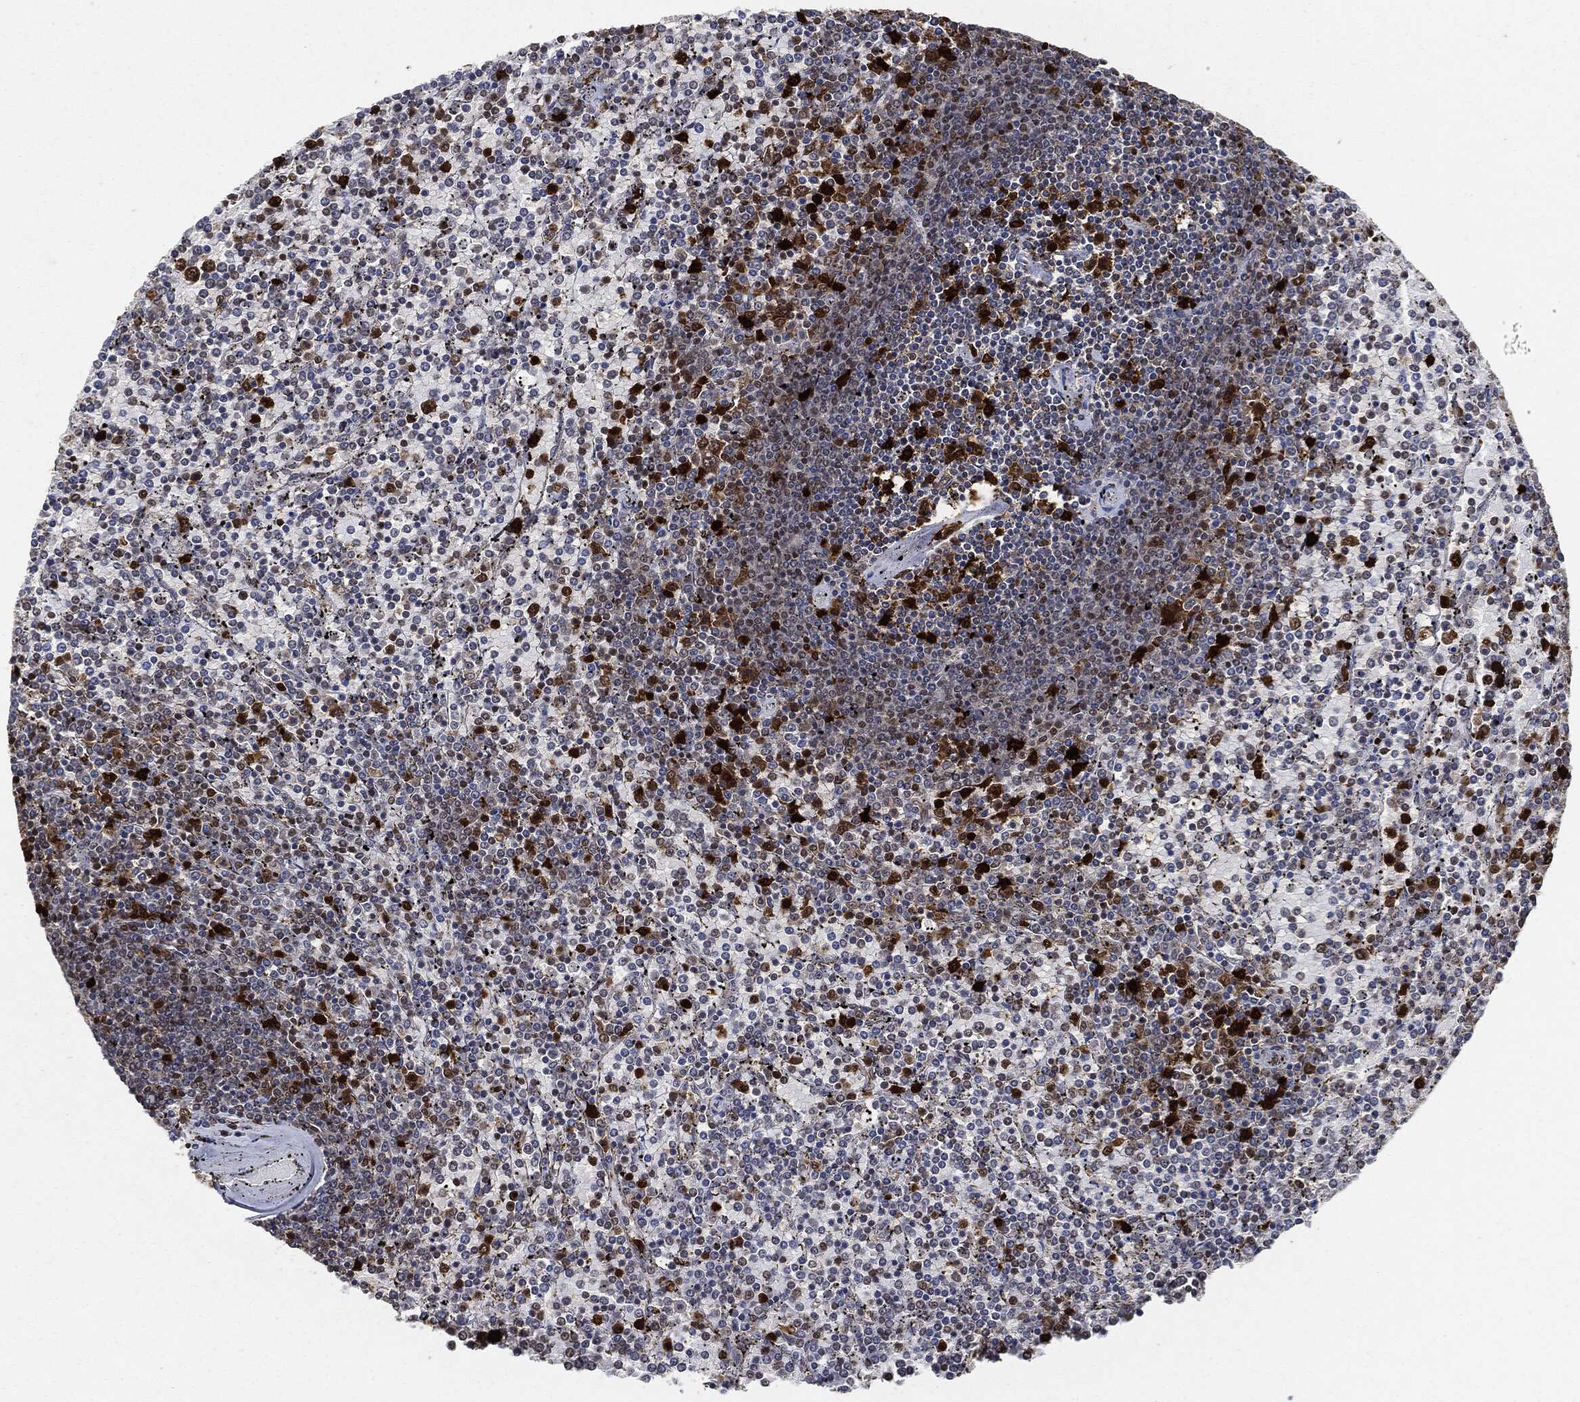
{"staining": {"intensity": "strong", "quantity": "<25%", "location": "nuclear"}, "tissue": "lymphoma", "cell_type": "Tumor cells", "image_type": "cancer", "snomed": [{"axis": "morphology", "description": "Malignant lymphoma, non-Hodgkin's type, Low grade"}, {"axis": "topography", "description": "Spleen"}], "caption": "Malignant lymphoma, non-Hodgkin's type (low-grade) tissue reveals strong nuclear expression in about <25% of tumor cells, visualized by immunohistochemistry. (DAB (3,3'-diaminobenzidine) IHC with brightfield microscopy, high magnification).", "gene": "PCNA", "patient": {"sex": "female", "age": 77}}